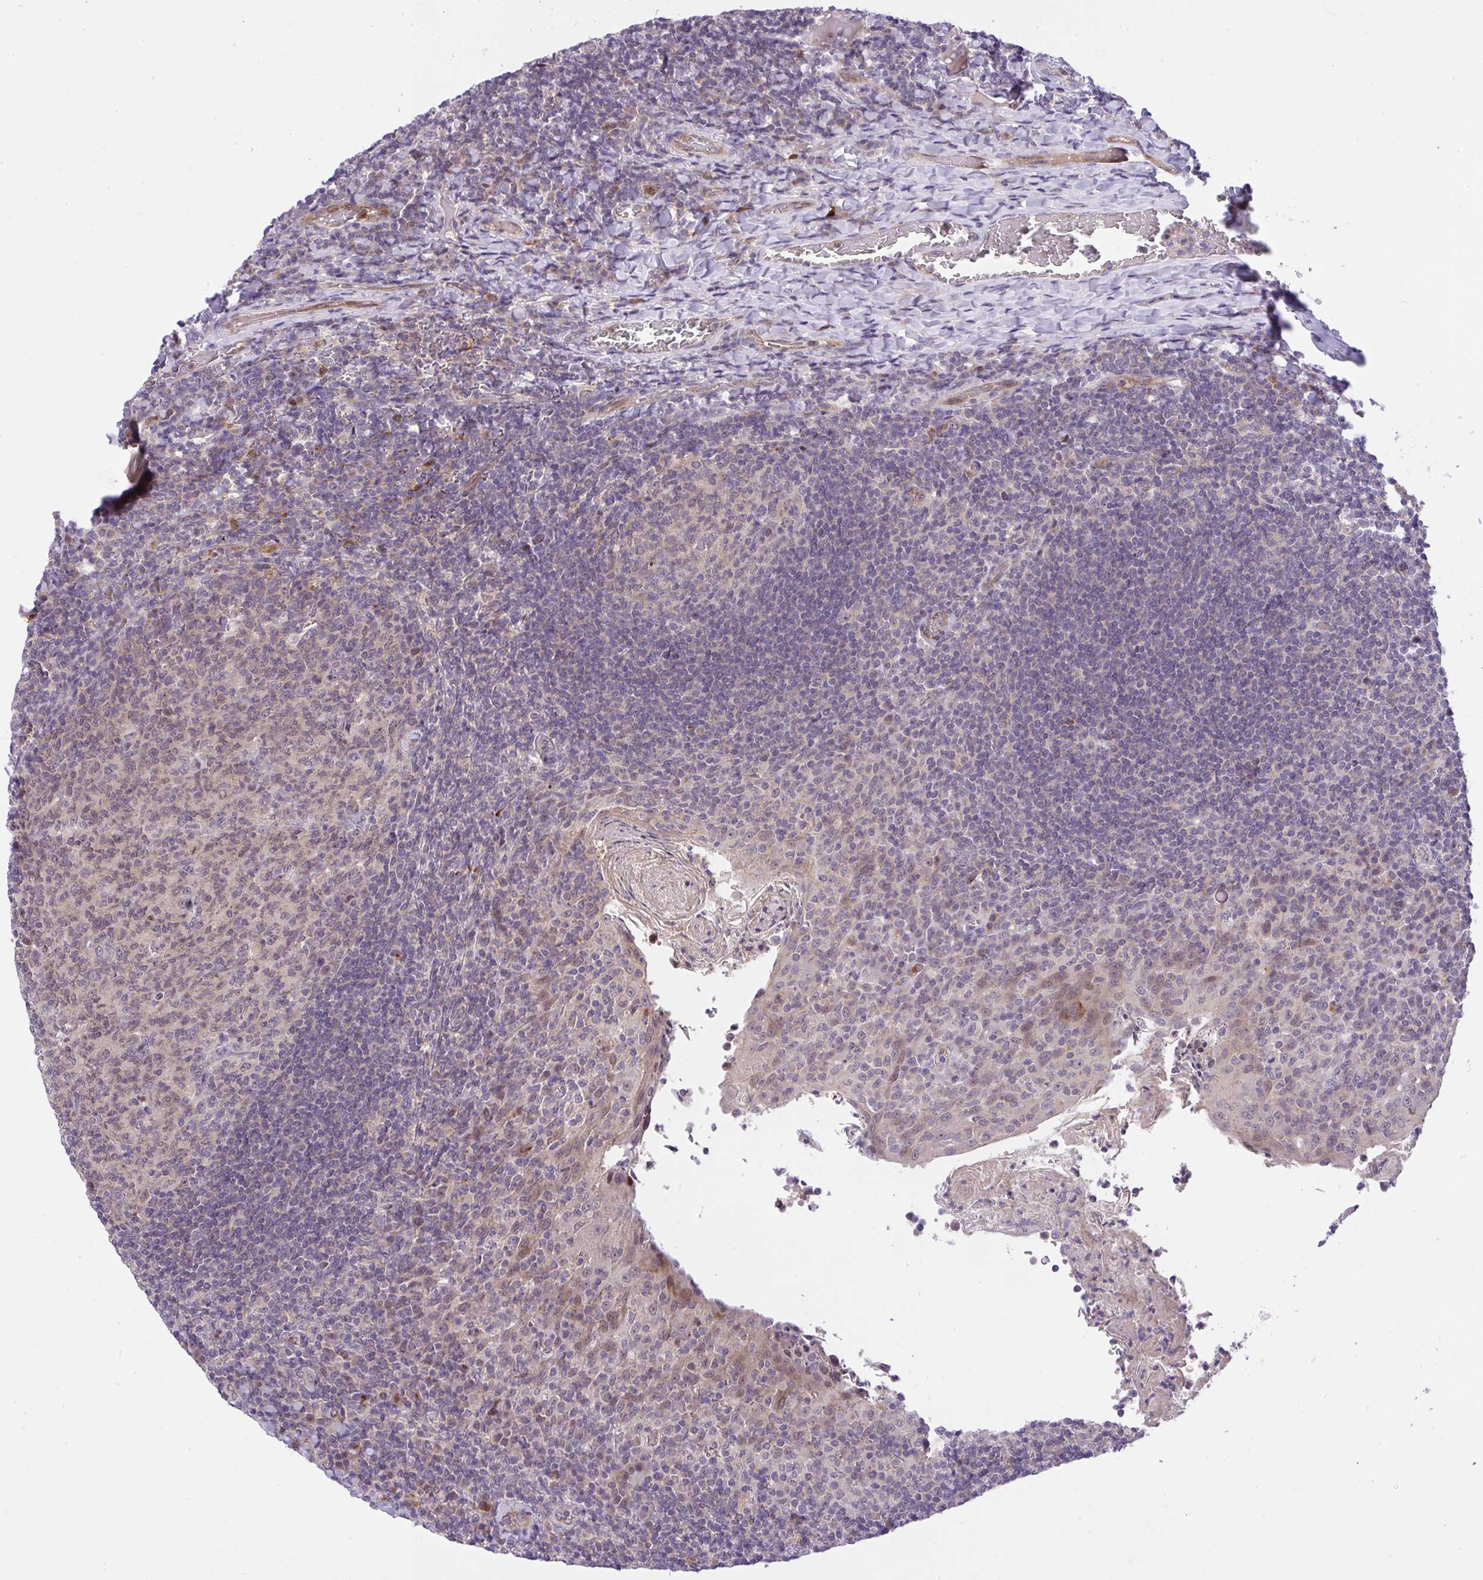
{"staining": {"intensity": "weak", "quantity": ">75%", "location": "cytoplasmic/membranous"}, "tissue": "tonsil", "cell_type": "Germinal center cells", "image_type": "normal", "snomed": [{"axis": "morphology", "description": "Normal tissue, NOS"}, {"axis": "topography", "description": "Tonsil"}], "caption": "The photomicrograph displays staining of unremarkable tonsil, revealing weak cytoplasmic/membranous protein expression (brown color) within germinal center cells.", "gene": "CHIA", "patient": {"sex": "female", "age": 10}}